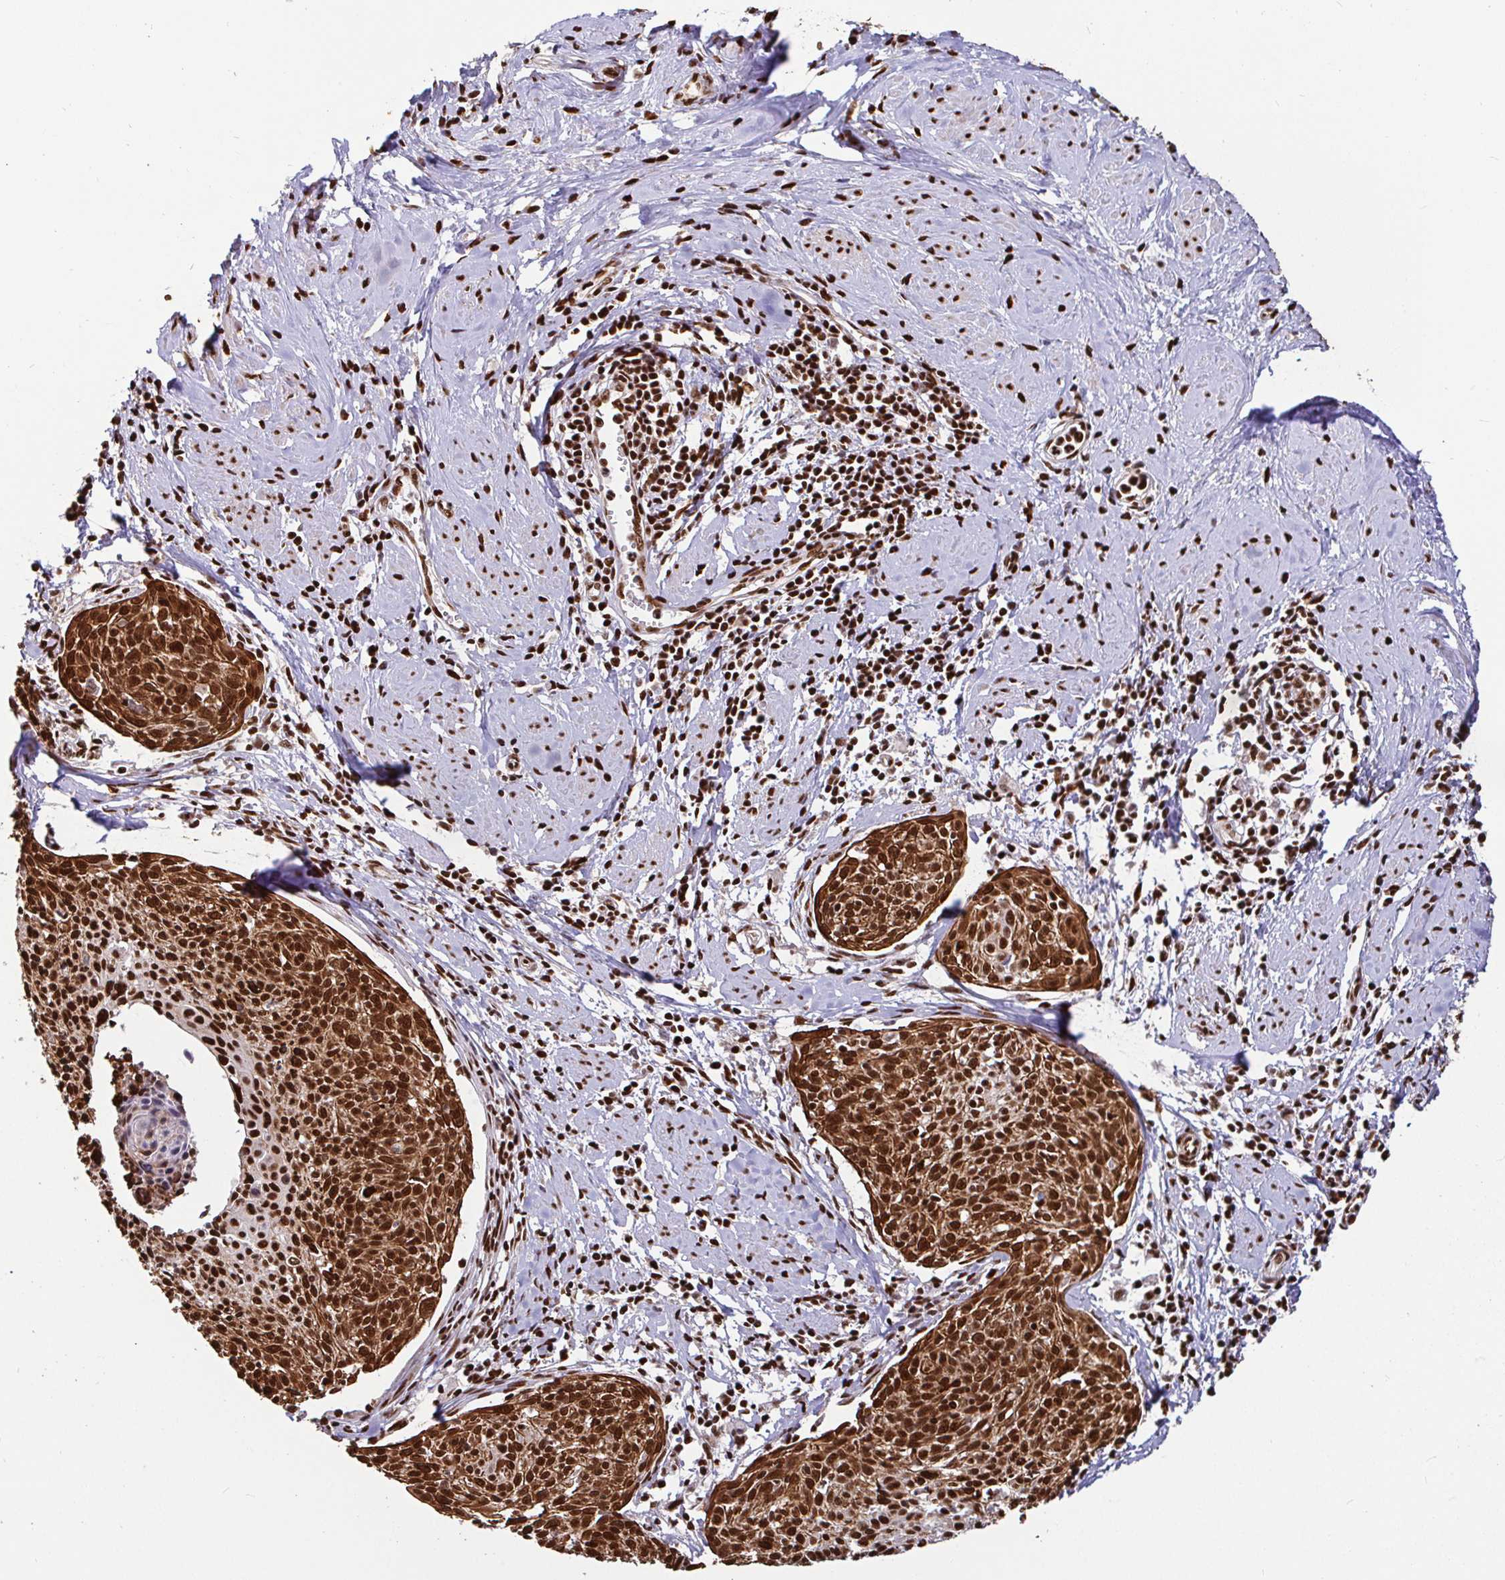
{"staining": {"intensity": "strong", "quantity": ">75%", "location": "cytoplasmic/membranous,nuclear"}, "tissue": "cervical cancer", "cell_type": "Tumor cells", "image_type": "cancer", "snomed": [{"axis": "morphology", "description": "Squamous cell carcinoma, NOS"}, {"axis": "topography", "description": "Cervix"}], "caption": "Protein analysis of cervical cancer tissue reveals strong cytoplasmic/membranous and nuclear expression in approximately >75% of tumor cells.", "gene": "SP3", "patient": {"sex": "female", "age": 49}}